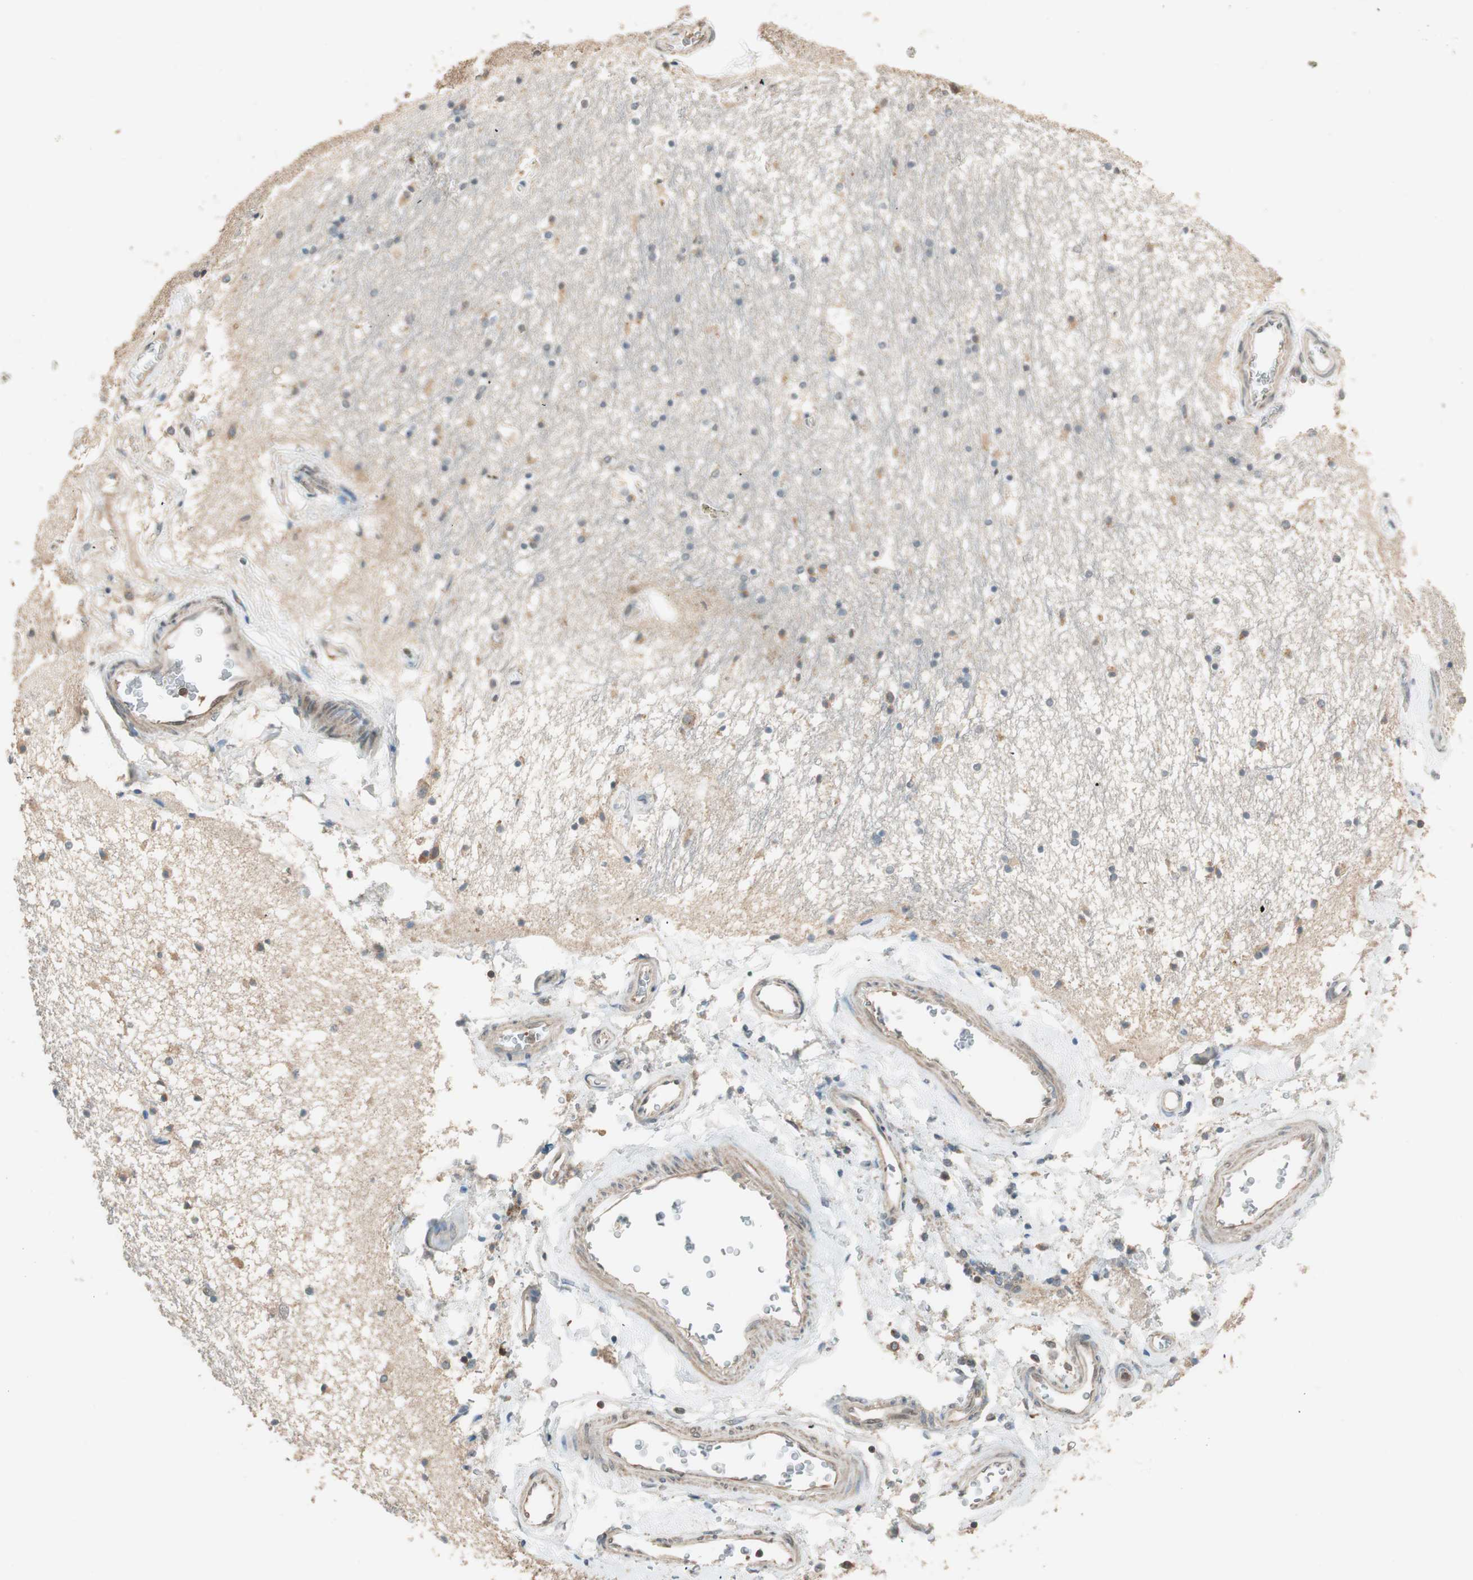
{"staining": {"intensity": "weak", "quantity": "<25%", "location": "cytoplasmic/membranous"}, "tissue": "hippocampus", "cell_type": "Glial cells", "image_type": "normal", "snomed": [{"axis": "morphology", "description": "Normal tissue, NOS"}, {"axis": "topography", "description": "Hippocampus"}], "caption": "Immunohistochemical staining of normal hippocampus displays no significant expression in glial cells. (Immunohistochemistry (ihc), brightfield microscopy, high magnification).", "gene": "TRIM21", "patient": {"sex": "male", "age": 45}}